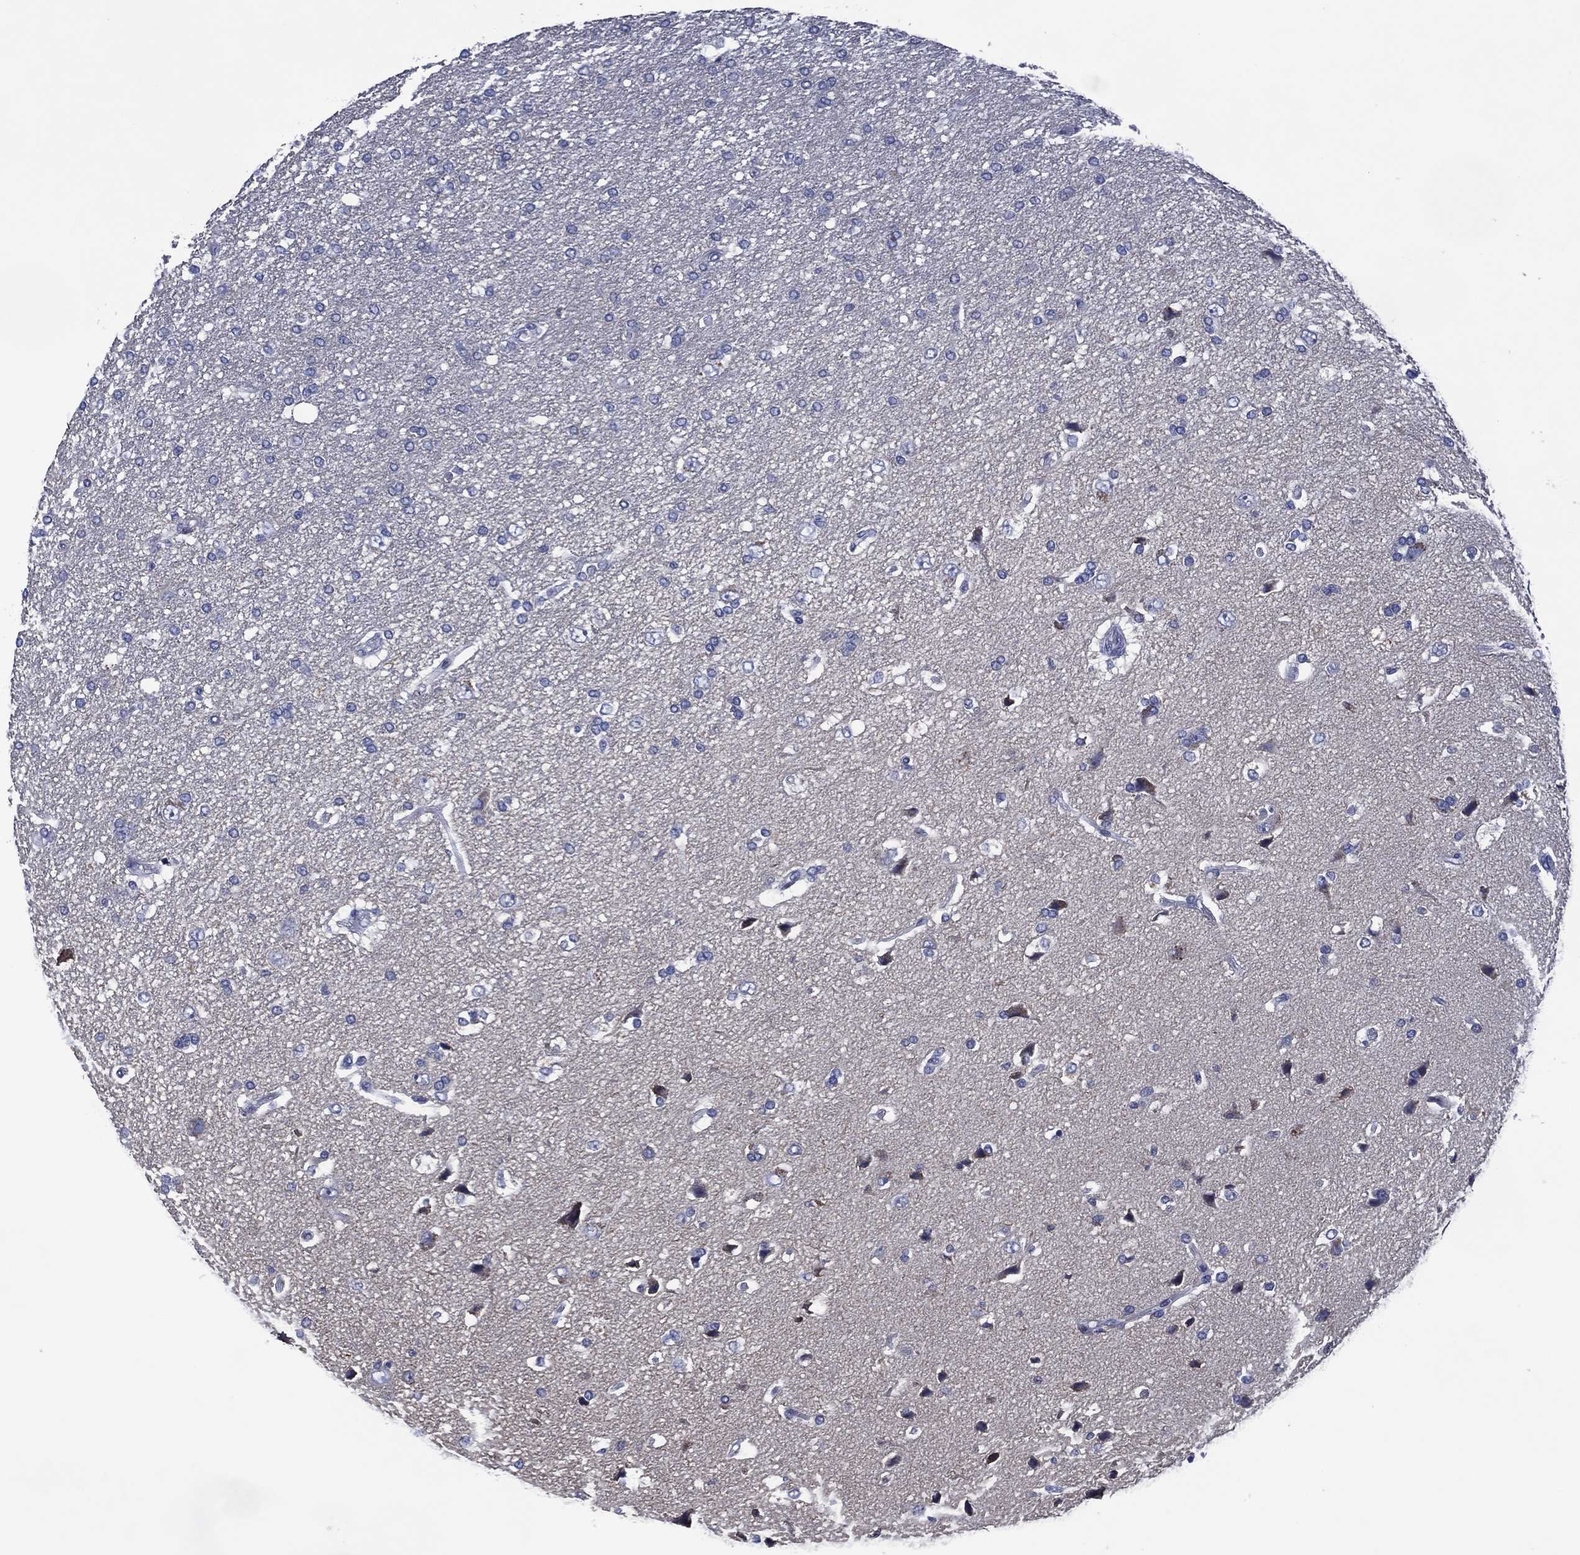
{"staining": {"intensity": "negative", "quantity": "none", "location": "none"}, "tissue": "glioma", "cell_type": "Tumor cells", "image_type": "cancer", "snomed": [{"axis": "morphology", "description": "Glioma, malignant, High grade"}, {"axis": "topography", "description": "Brain"}], "caption": "The IHC photomicrograph has no significant staining in tumor cells of malignant glioma (high-grade) tissue.", "gene": "USP26", "patient": {"sex": "female", "age": 63}}